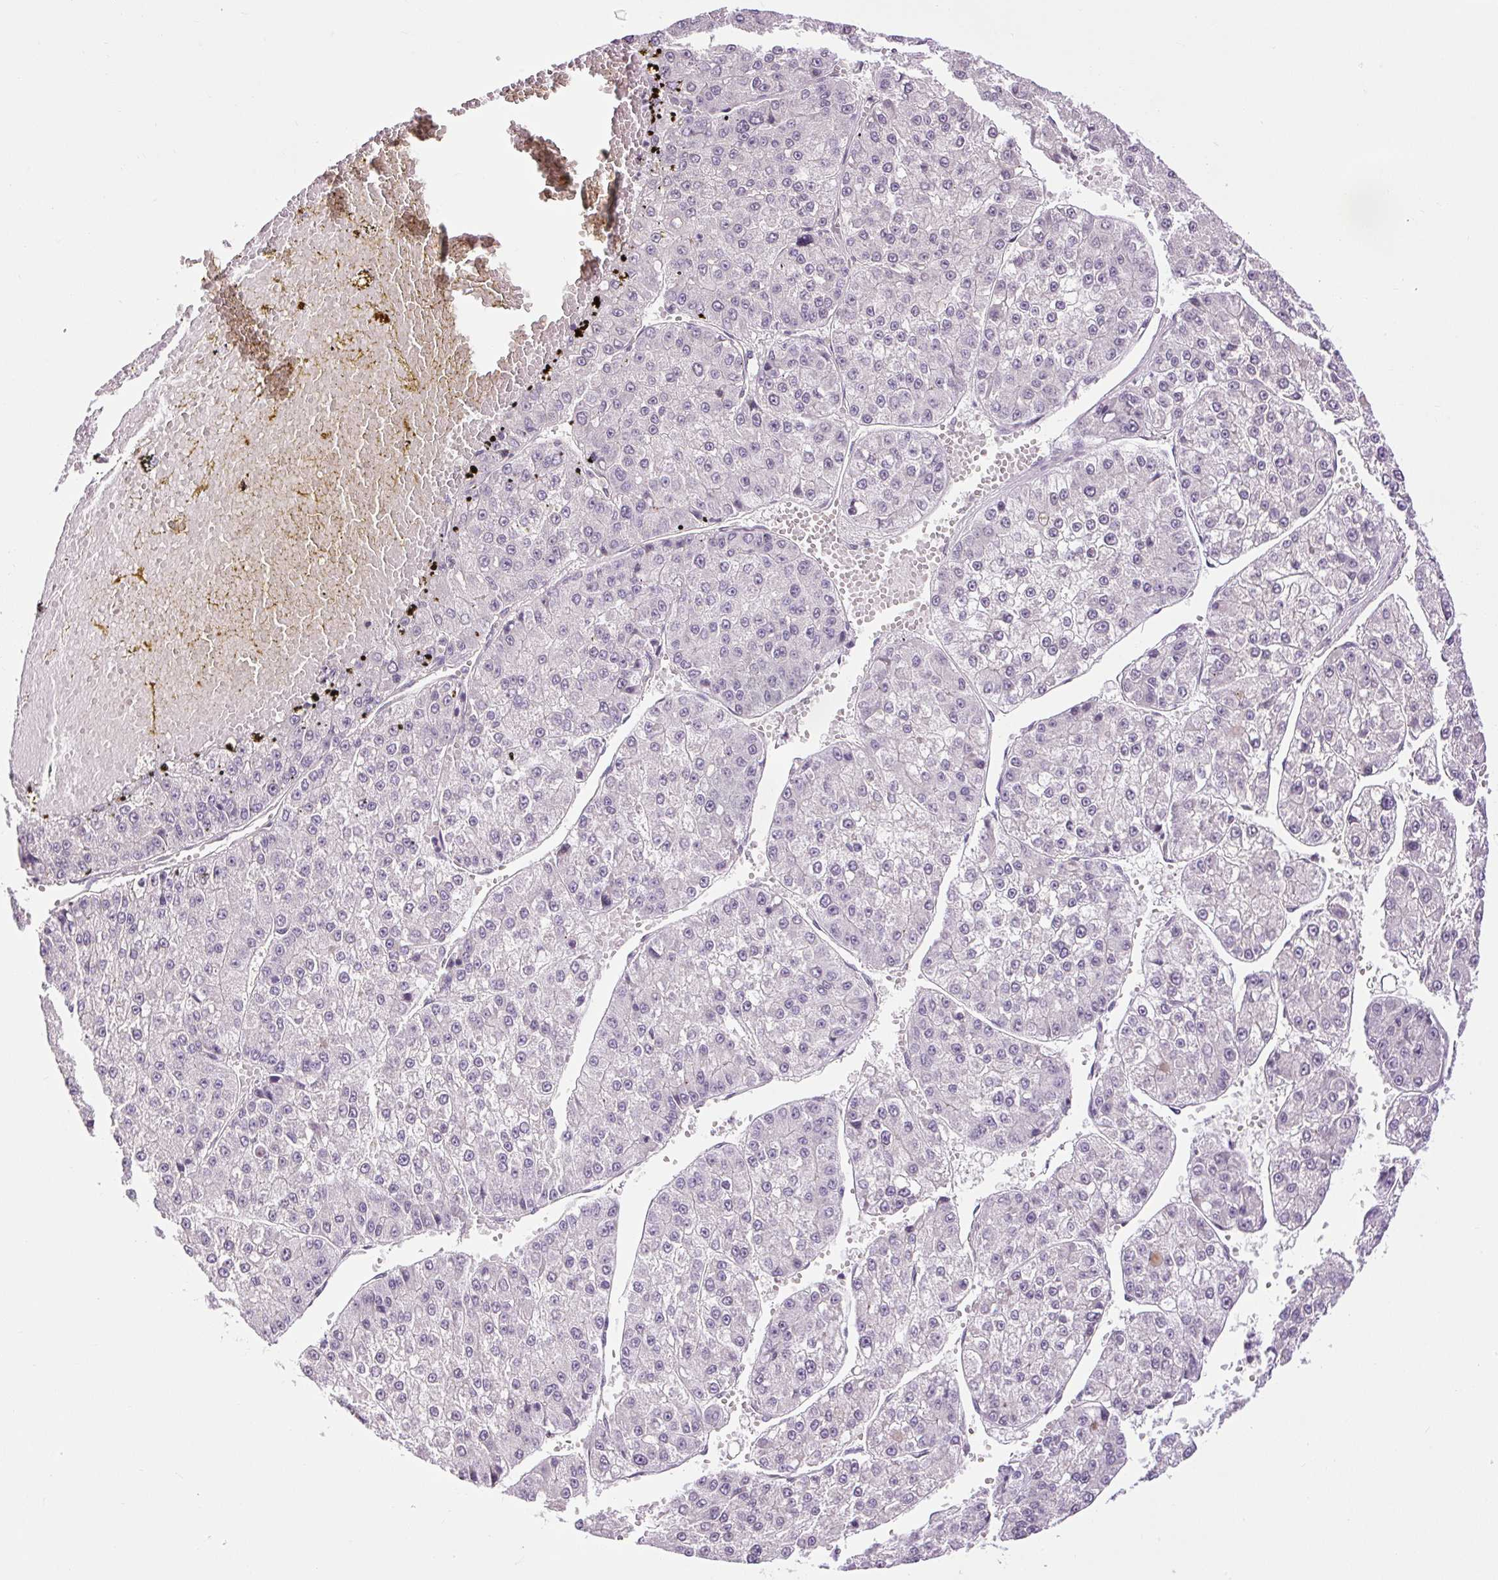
{"staining": {"intensity": "negative", "quantity": "none", "location": "none"}, "tissue": "liver cancer", "cell_type": "Tumor cells", "image_type": "cancer", "snomed": [{"axis": "morphology", "description": "Carcinoma, Hepatocellular, NOS"}, {"axis": "topography", "description": "Liver"}], "caption": "Immunohistochemical staining of liver hepatocellular carcinoma demonstrates no significant staining in tumor cells. Brightfield microscopy of IHC stained with DAB (3,3'-diaminobenzidine) (brown) and hematoxylin (blue), captured at high magnification.", "gene": "RACGAP1", "patient": {"sex": "female", "age": 73}}